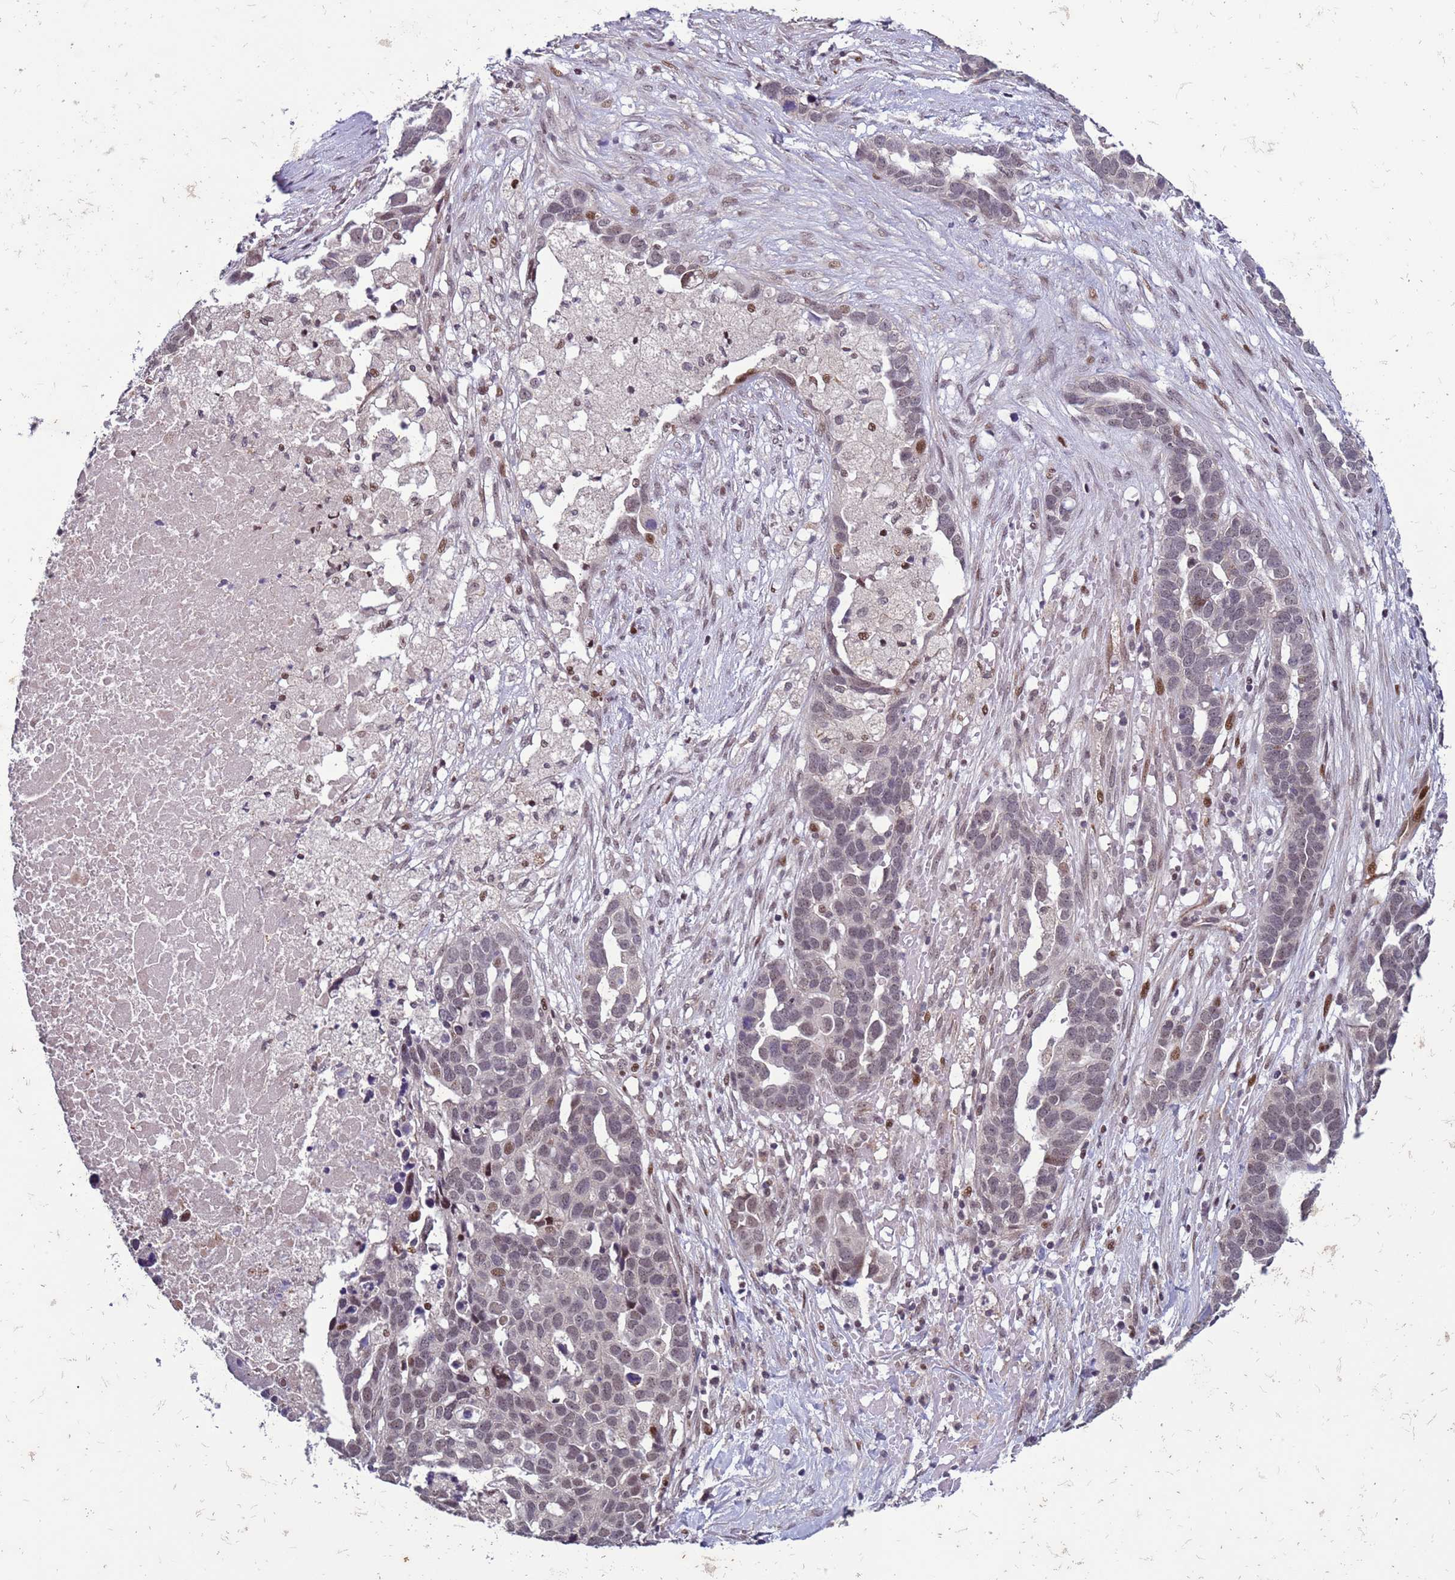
{"staining": {"intensity": "weak", "quantity": "<25%", "location": "nuclear"}, "tissue": "ovarian cancer", "cell_type": "Tumor cells", "image_type": "cancer", "snomed": [{"axis": "morphology", "description": "Cystadenocarcinoma, serous, NOS"}, {"axis": "topography", "description": "Ovary"}], "caption": "Tumor cells show no significant staining in serous cystadenocarcinoma (ovarian). The staining was performed using DAB to visualize the protein expression in brown, while the nuclei were stained in blue with hematoxylin (Magnification: 20x).", "gene": "SHC3", "patient": {"sex": "female", "age": 54}}